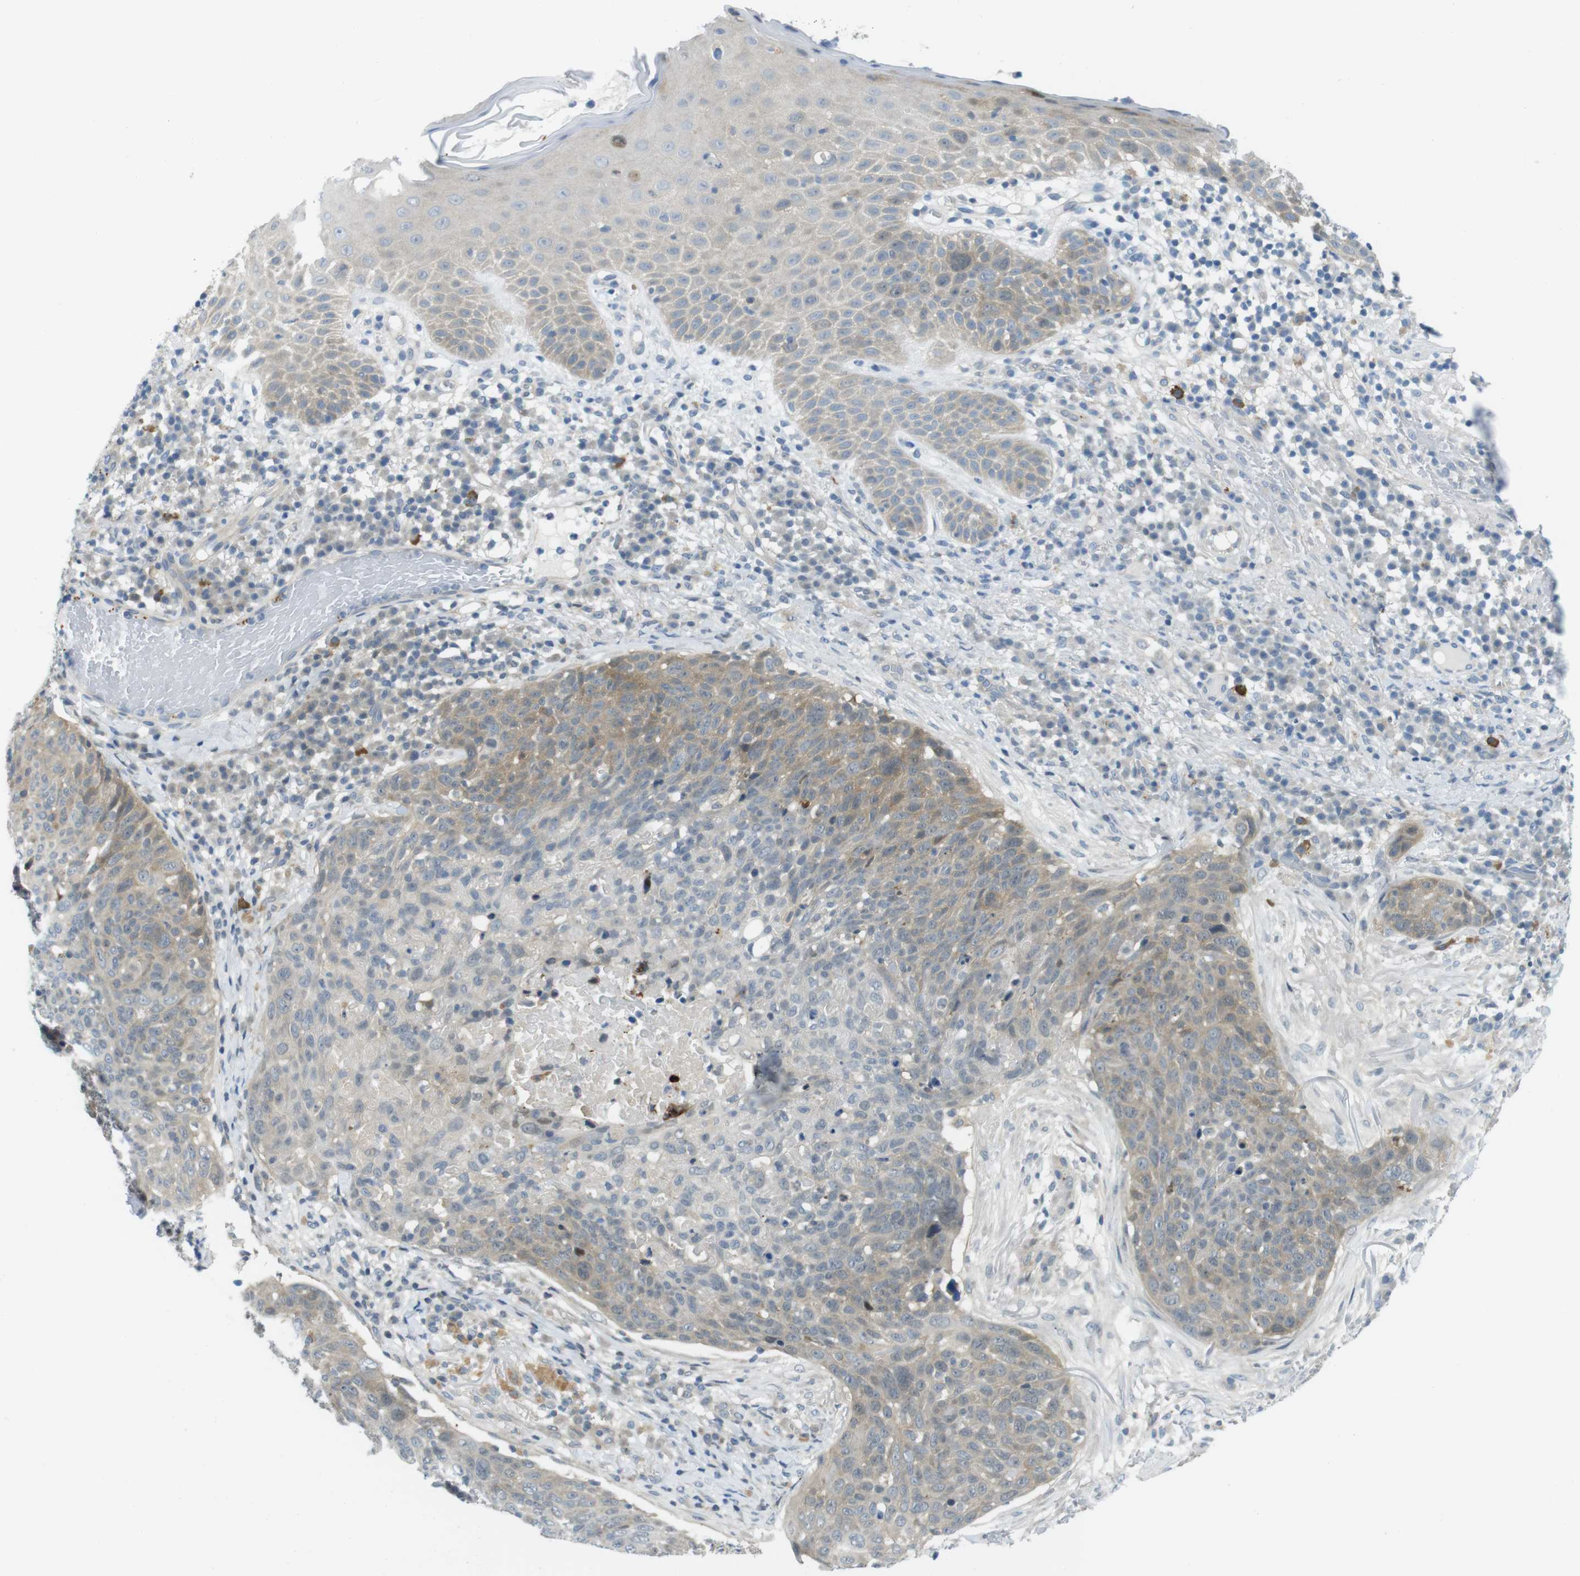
{"staining": {"intensity": "weak", "quantity": ">75%", "location": "cytoplasmic/membranous"}, "tissue": "skin cancer", "cell_type": "Tumor cells", "image_type": "cancer", "snomed": [{"axis": "morphology", "description": "Squamous cell carcinoma in situ, NOS"}, {"axis": "morphology", "description": "Squamous cell carcinoma, NOS"}, {"axis": "topography", "description": "Skin"}], "caption": "IHC (DAB (3,3'-diaminobenzidine)) staining of human skin cancer (squamous cell carcinoma) displays weak cytoplasmic/membranous protein positivity in about >75% of tumor cells. Using DAB (3,3'-diaminobenzidine) (brown) and hematoxylin (blue) stains, captured at high magnification using brightfield microscopy.", "gene": "CASP2", "patient": {"sex": "male", "age": 93}}